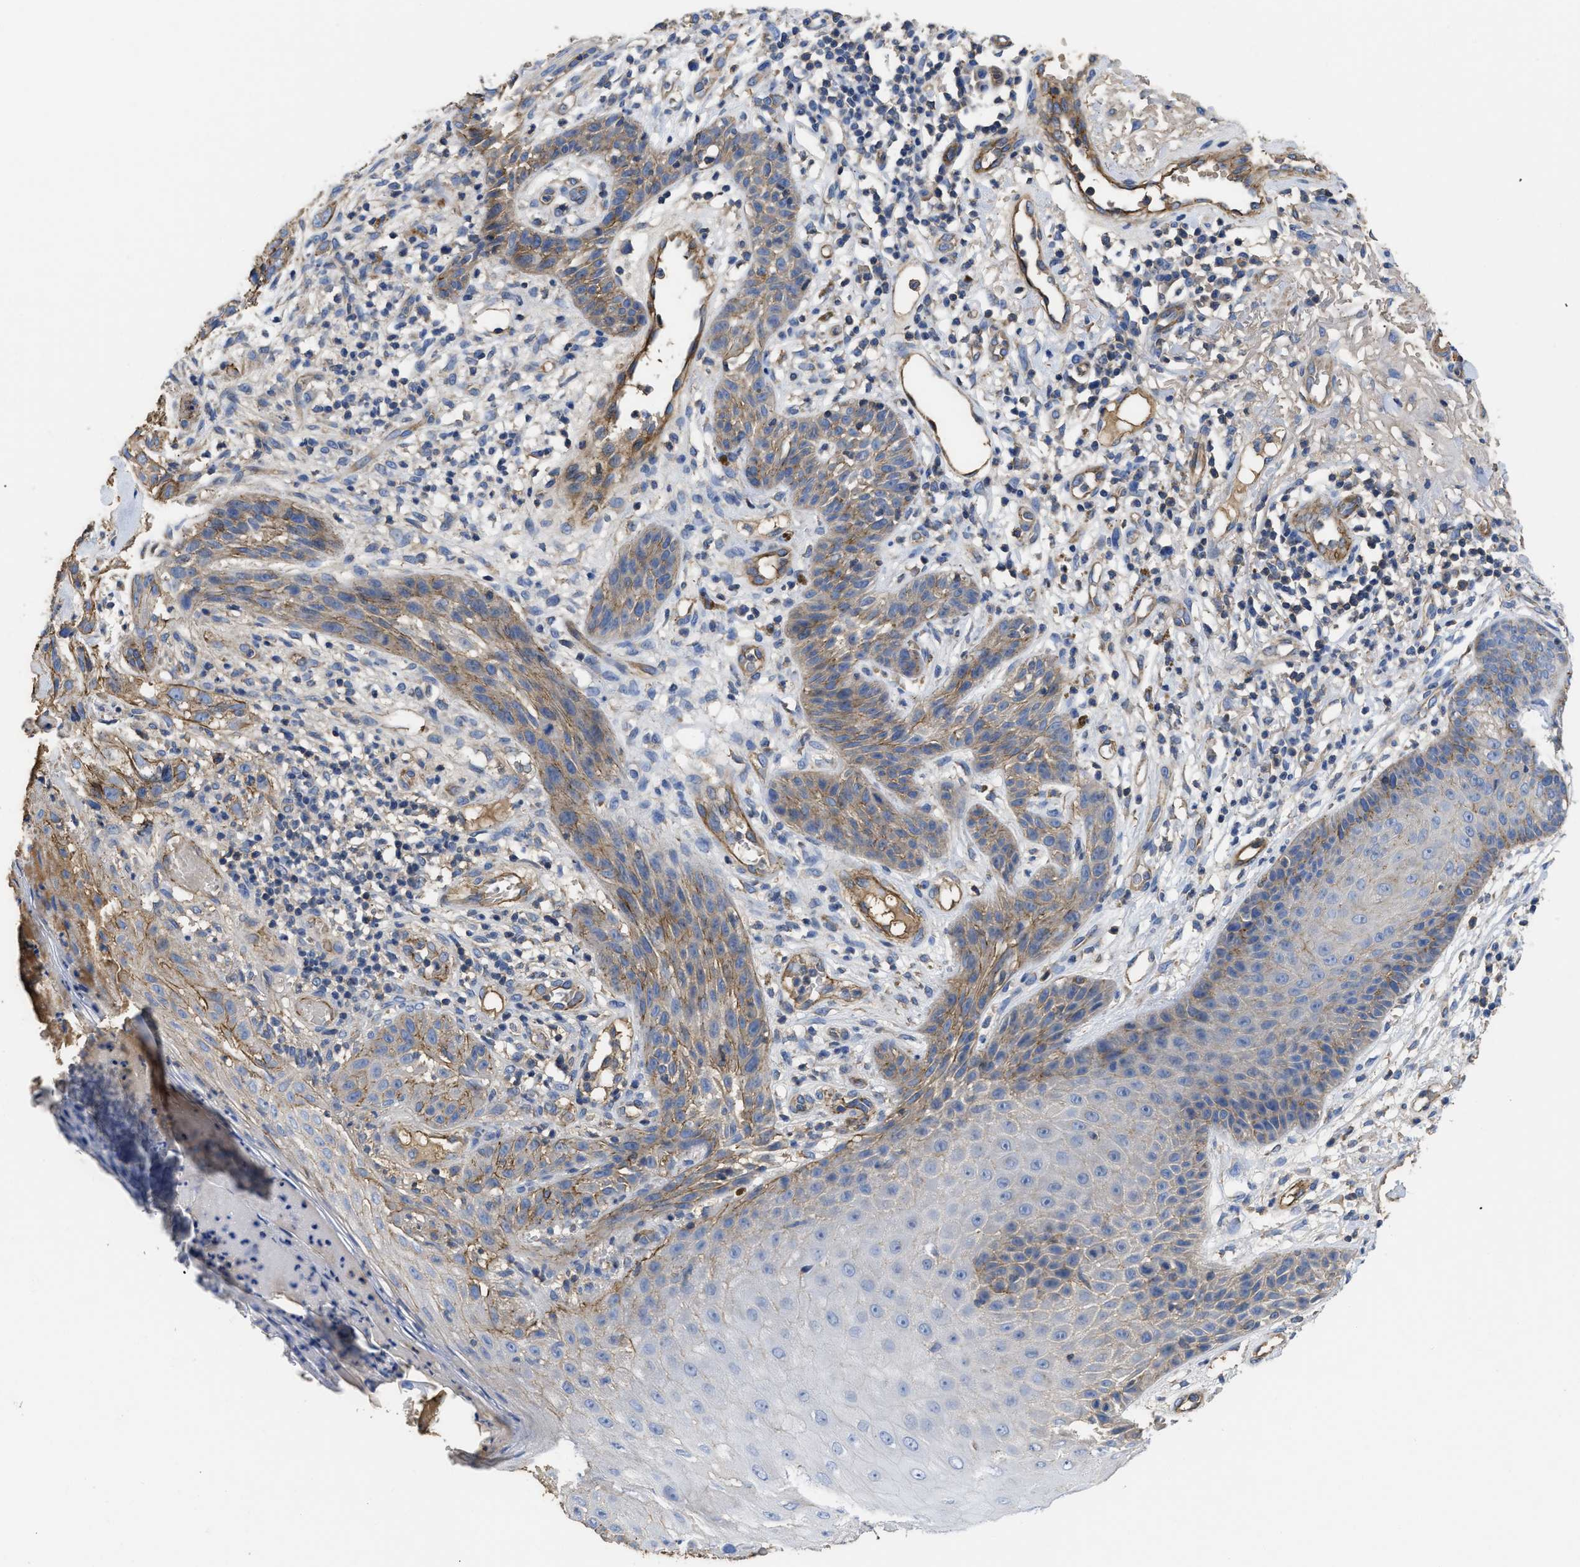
{"staining": {"intensity": "weak", "quantity": ">75%", "location": "cytoplasmic/membranous"}, "tissue": "skin cancer", "cell_type": "Tumor cells", "image_type": "cancer", "snomed": [{"axis": "morphology", "description": "Normal tissue, NOS"}, {"axis": "morphology", "description": "Basal cell carcinoma"}, {"axis": "topography", "description": "Skin"}], "caption": "This is an image of IHC staining of skin basal cell carcinoma, which shows weak positivity in the cytoplasmic/membranous of tumor cells.", "gene": "USP4", "patient": {"sex": "male", "age": 79}}